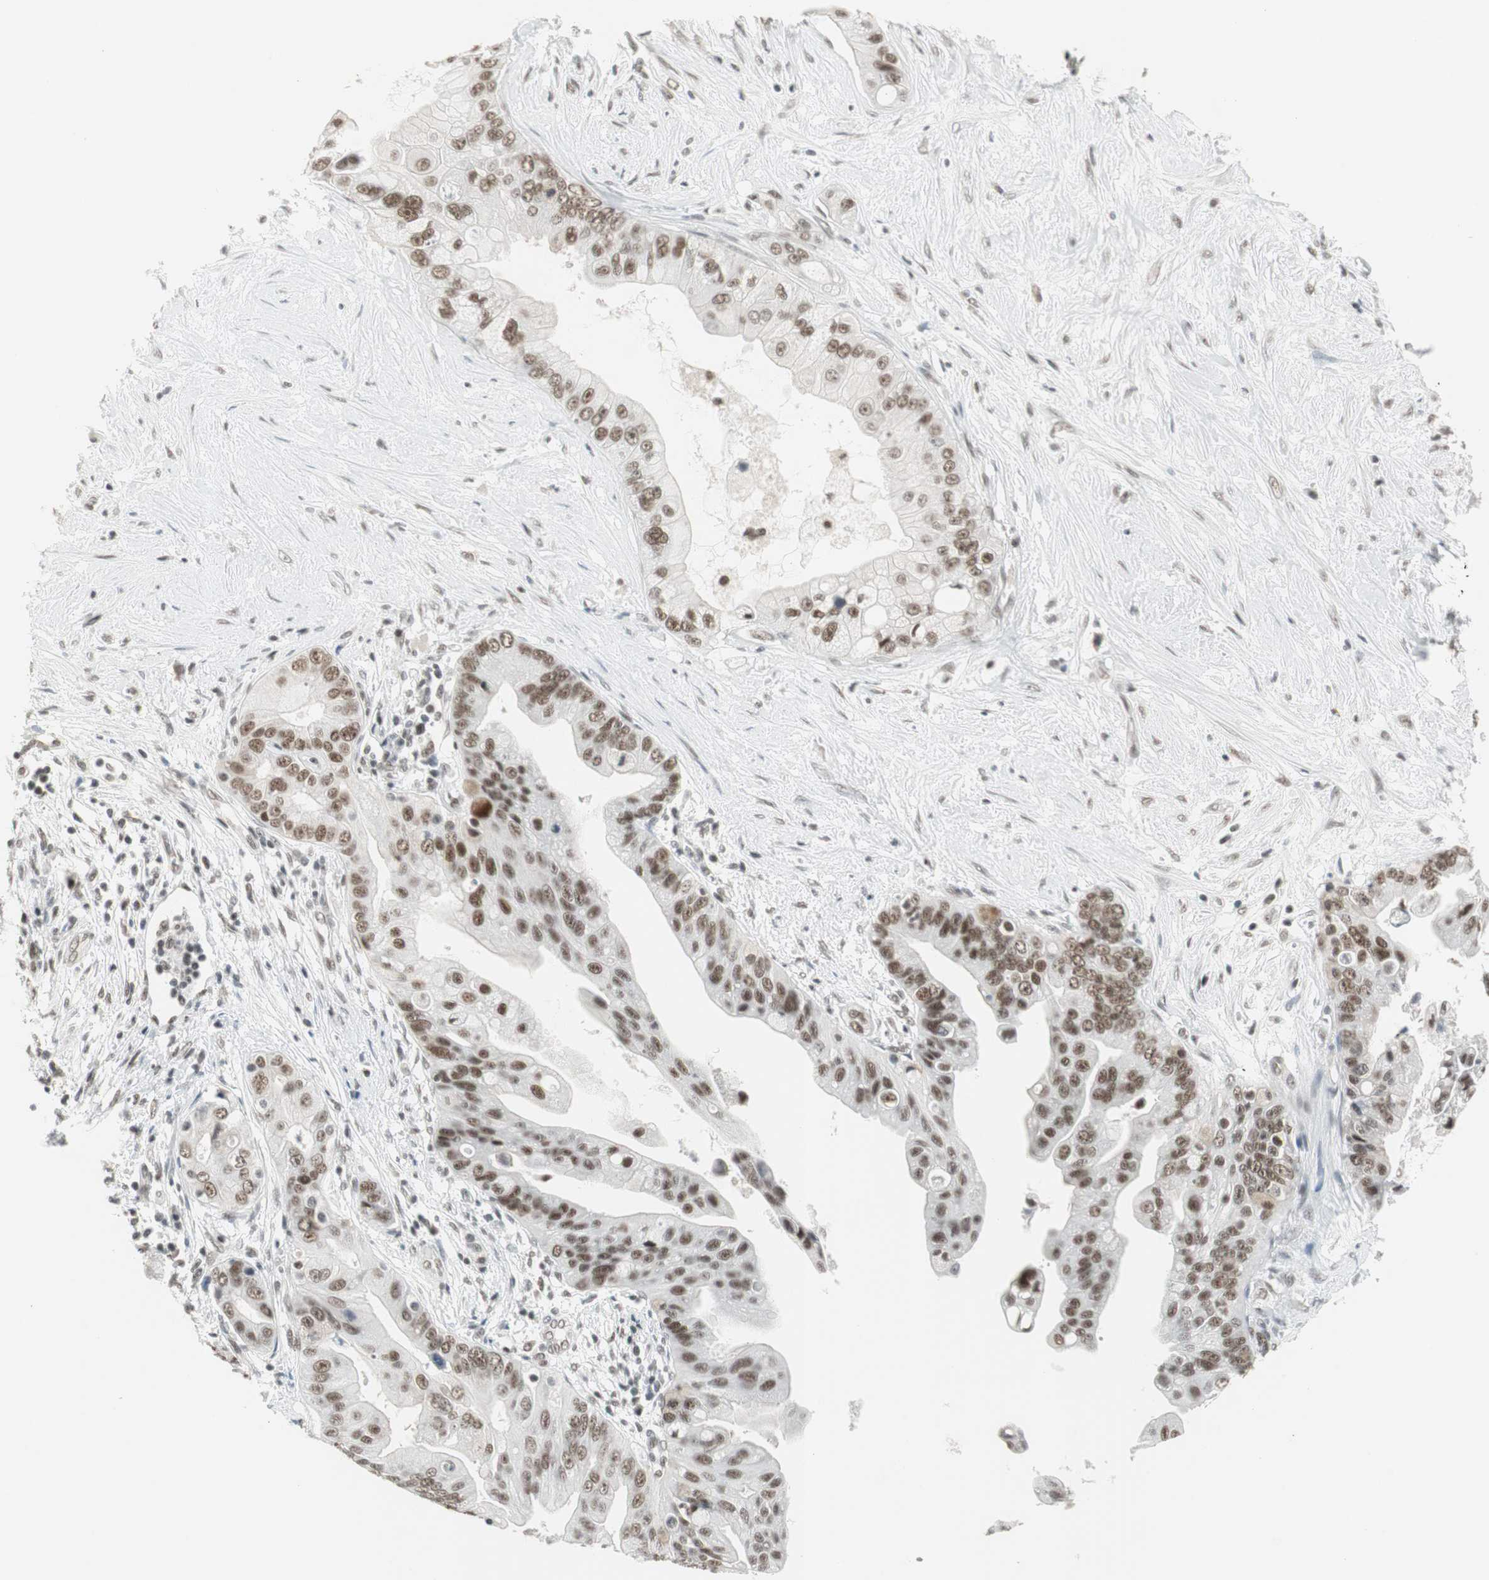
{"staining": {"intensity": "moderate", "quantity": ">75%", "location": "nuclear"}, "tissue": "pancreatic cancer", "cell_type": "Tumor cells", "image_type": "cancer", "snomed": [{"axis": "morphology", "description": "Adenocarcinoma, NOS"}, {"axis": "topography", "description": "Pancreas"}], "caption": "Human pancreatic cancer (adenocarcinoma) stained for a protein (brown) shows moderate nuclear positive expression in about >75% of tumor cells.", "gene": "RTF1", "patient": {"sex": "female", "age": 75}}